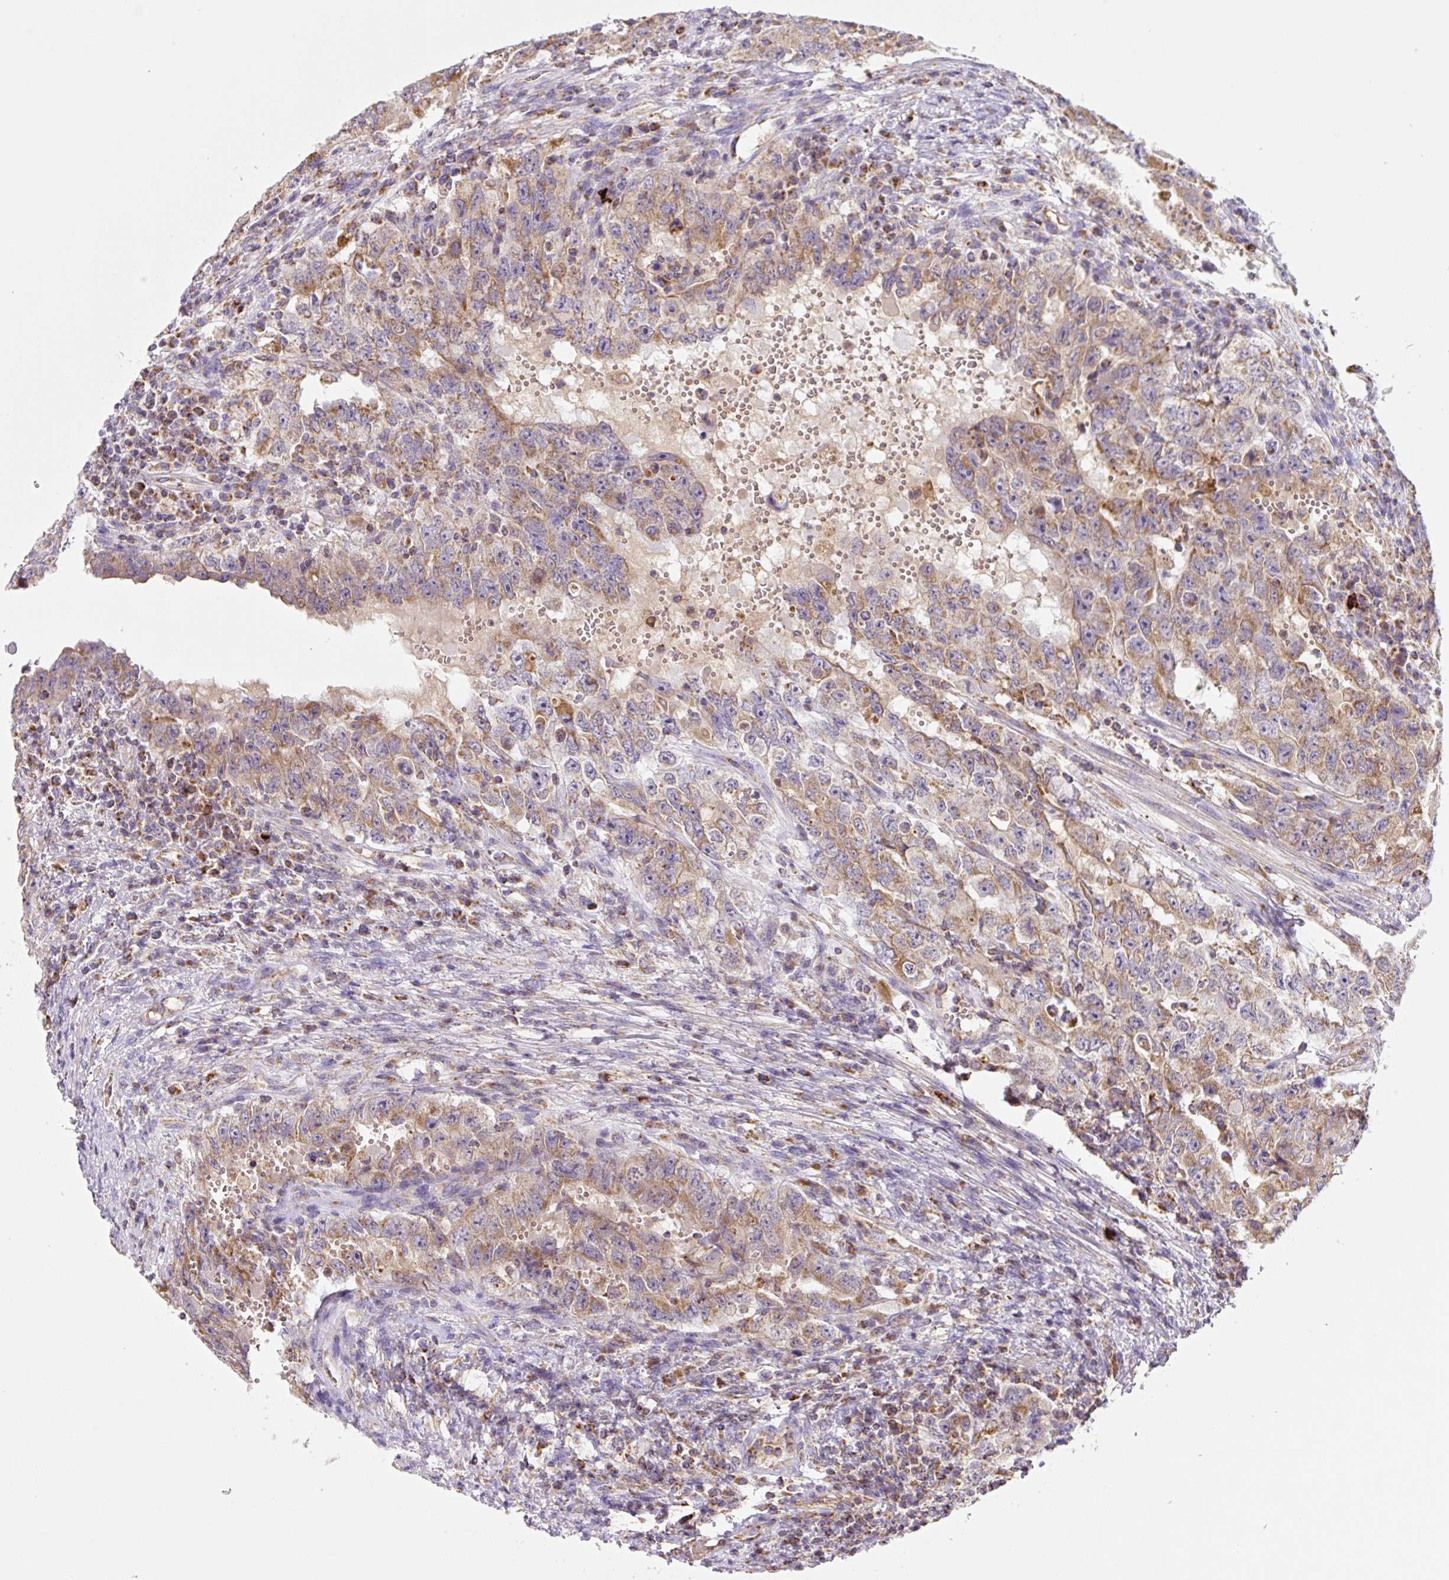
{"staining": {"intensity": "moderate", "quantity": ">75%", "location": "cytoplasmic/membranous"}, "tissue": "testis cancer", "cell_type": "Tumor cells", "image_type": "cancer", "snomed": [{"axis": "morphology", "description": "Carcinoma, Embryonal, NOS"}, {"axis": "topography", "description": "Testis"}], "caption": "Moderate cytoplasmic/membranous expression is identified in about >75% of tumor cells in testis cancer.", "gene": "MT-CO2", "patient": {"sex": "male", "age": 26}}